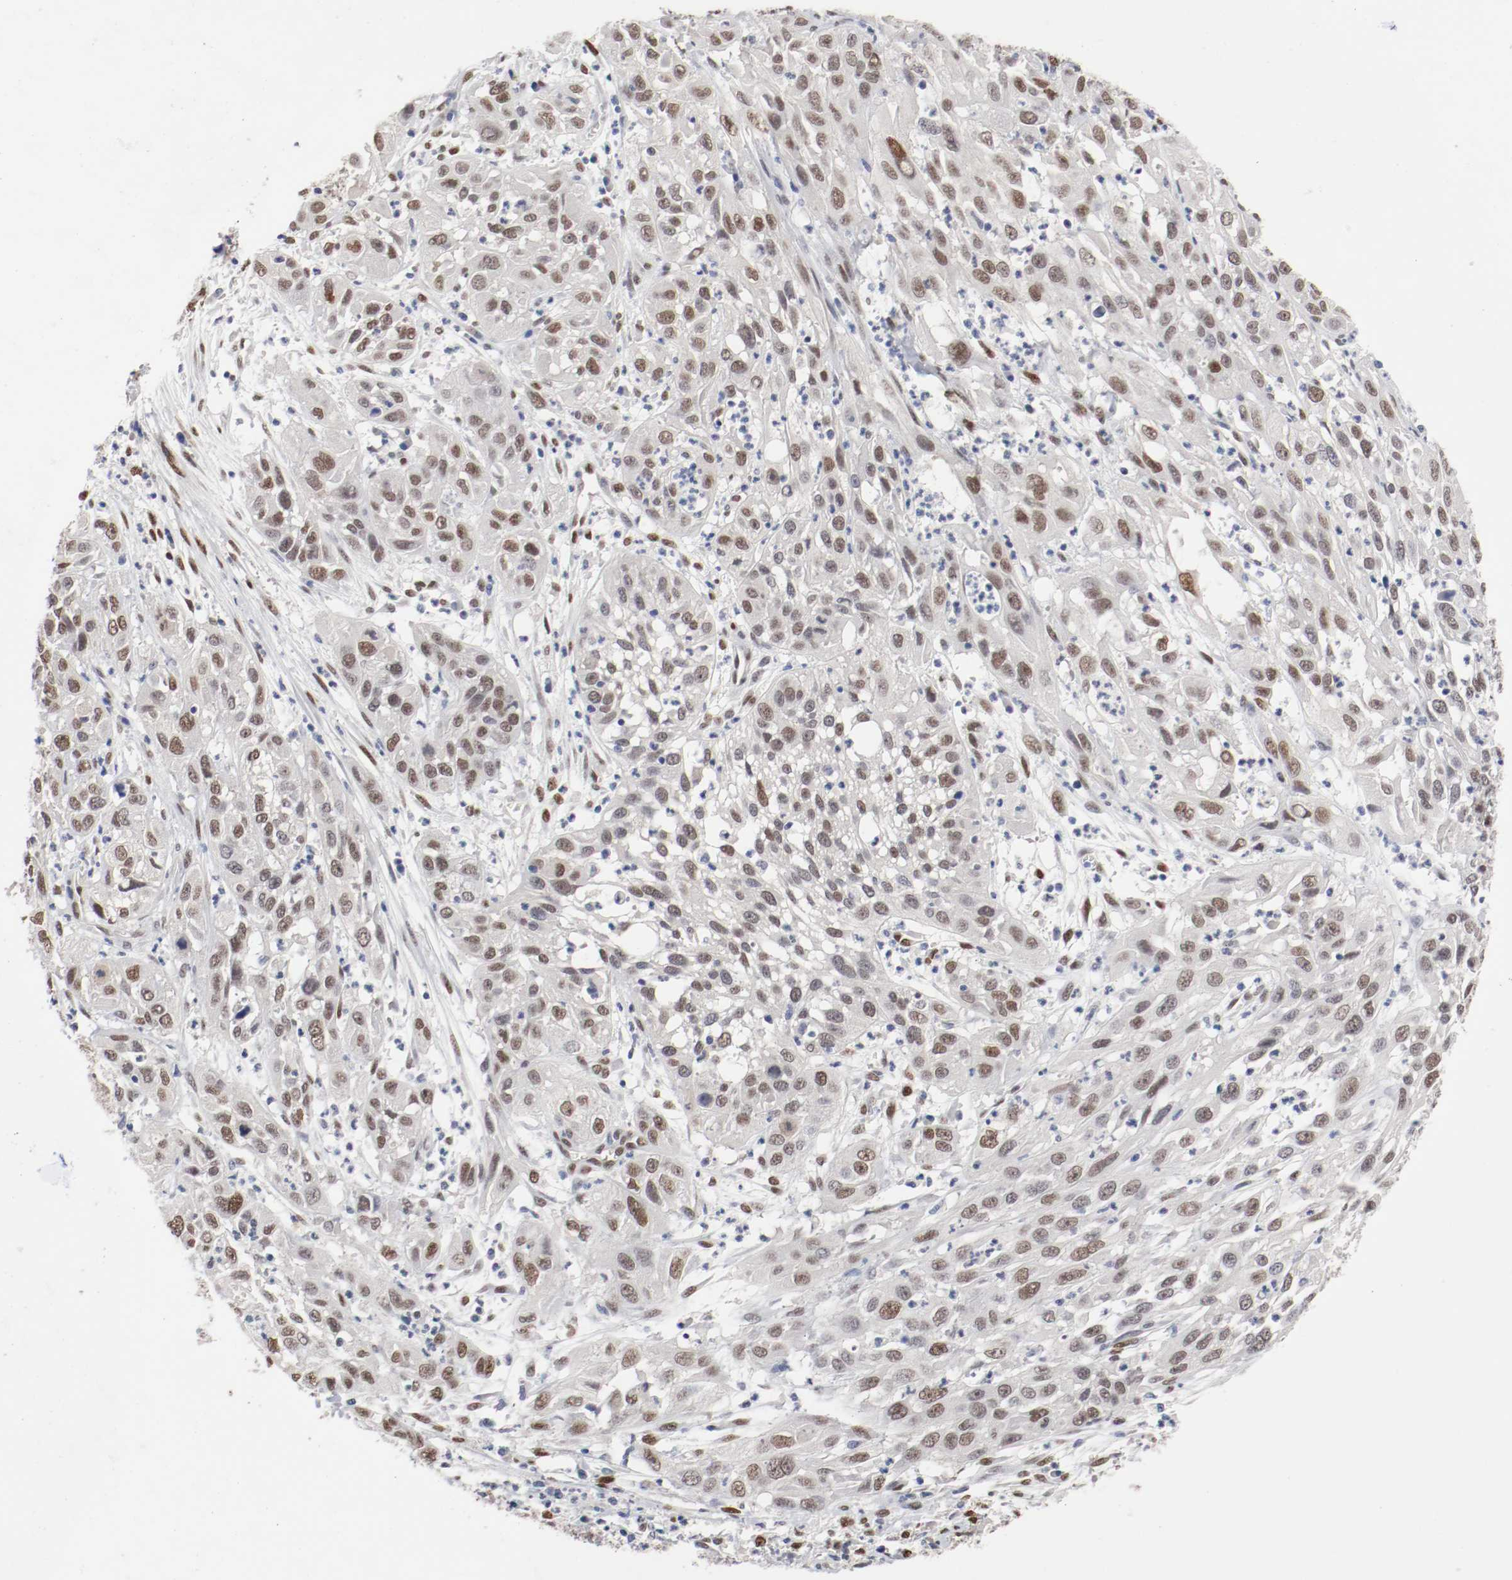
{"staining": {"intensity": "moderate", "quantity": ">75%", "location": "nuclear"}, "tissue": "cervical cancer", "cell_type": "Tumor cells", "image_type": "cancer", "snomed": [{"axis": "morphology", "description": "Squamous cell carcinoma, NOS"}, {"axis": "topography", "description": "Cervix"}], "caption": "Protein staining of cervical cancer (squamous cell carcinoma) tissue shows moderate nuclear positivity in about >75% of tumor cells. The protein is stained brown, and the nuclei are stained in blue (DAB (3,3'-diaminobenzidine) IHC with brightfield microscopy, high magnification).", "gene": "FOSL2", "patient": {"sex": "female", "age": 32}}